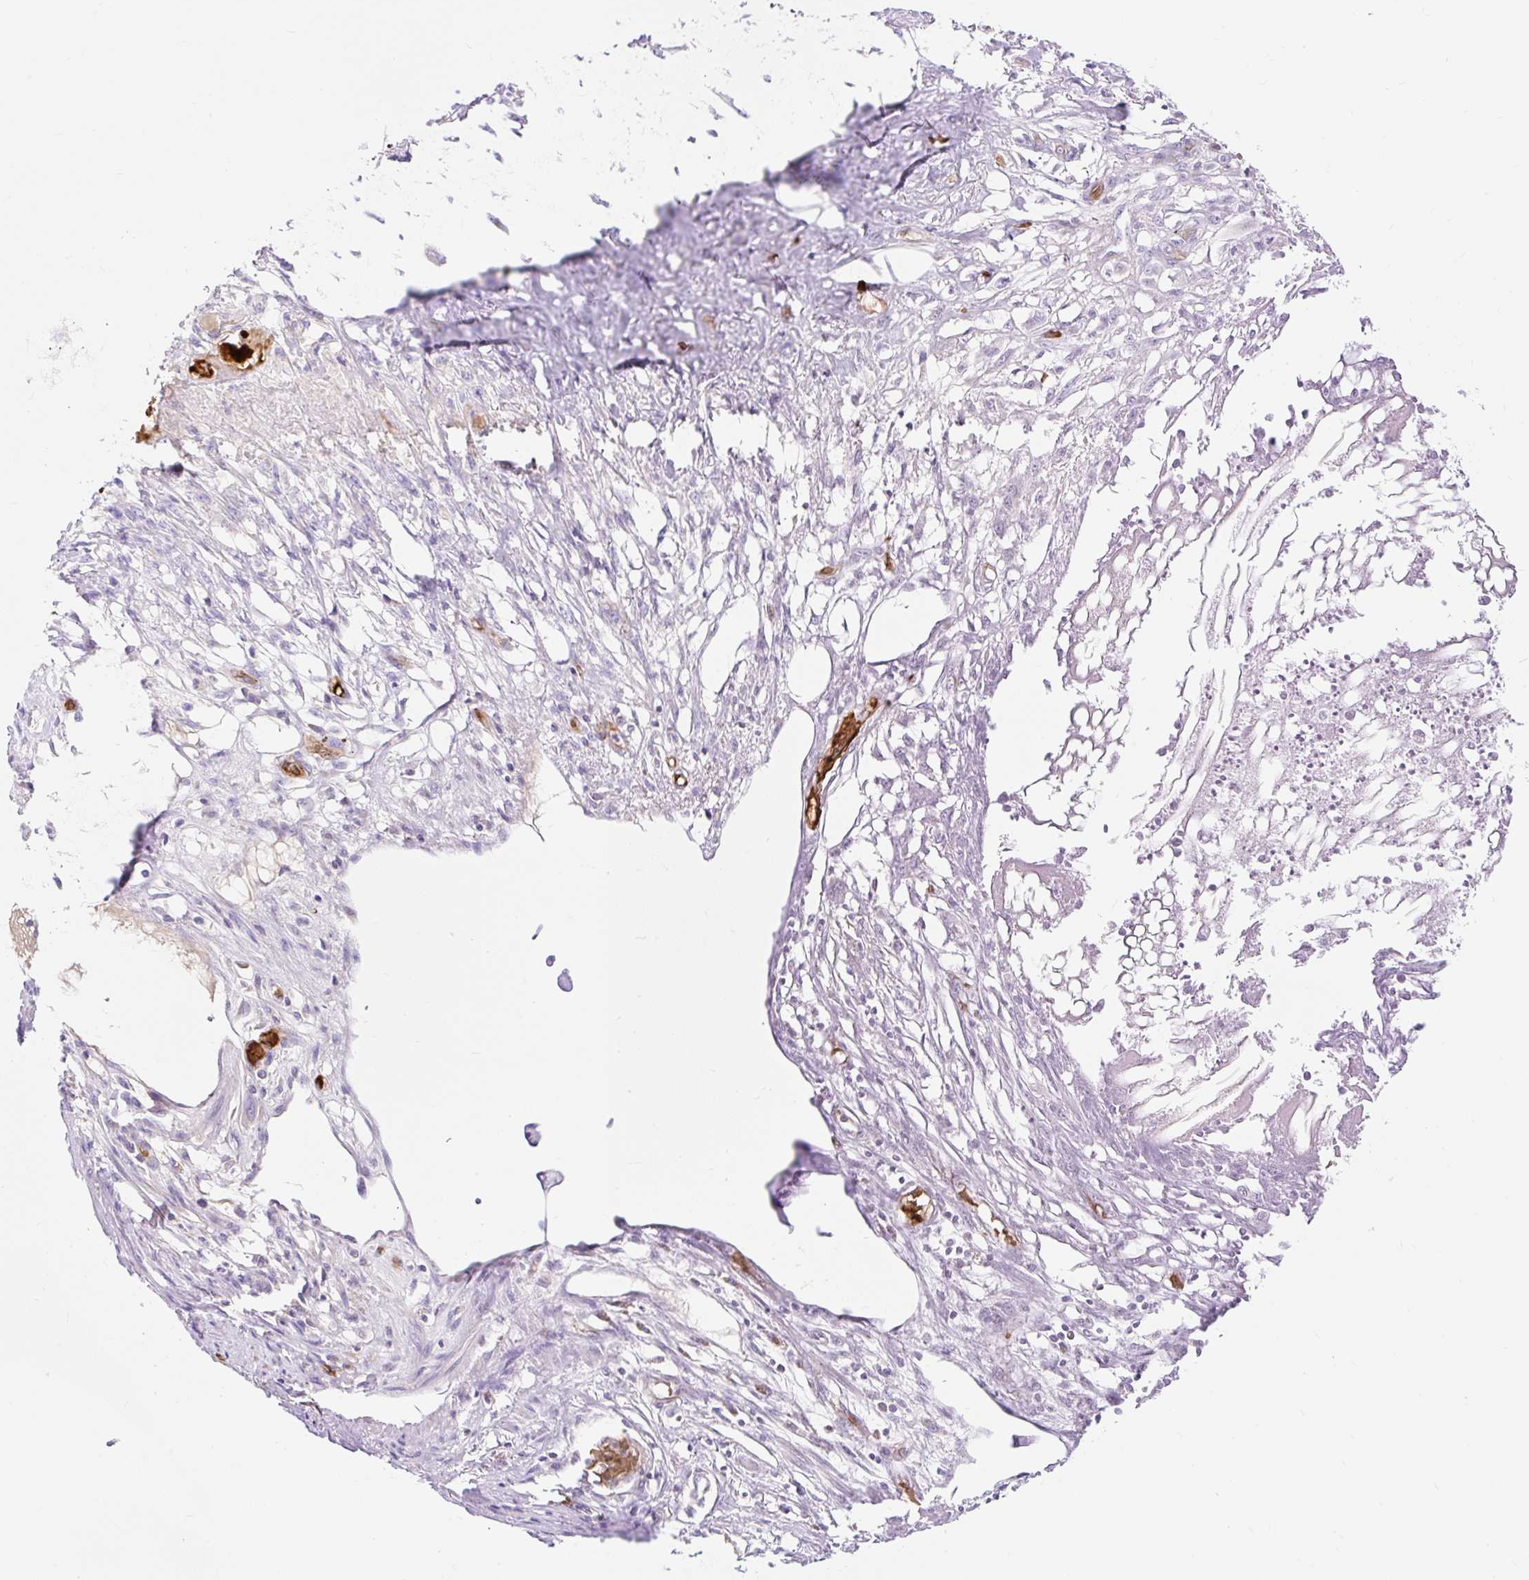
{"staining": {"intensity": "negative", "quantity": "none", "location": "none"}, "tissue": "stomach cancer", "cell_type": "Tumor cells", "image_type": "cancer", "snomed": [{"axis": "morphology", "description": "Adenocarcinoma, NOS"}, {"axis": "morphology", "description": "Adenocarcinoma, High grade"}, {"axis": "topography", "description": "Stomach, upper"}, {"axis": "topography", "description": "Stomach, lower"}], "caption": "The micrograph shows no significant expression in tumor cells of stomach cancer.", "gene": "HIP1R", "patient": {"sex": "female", "age": 65}}